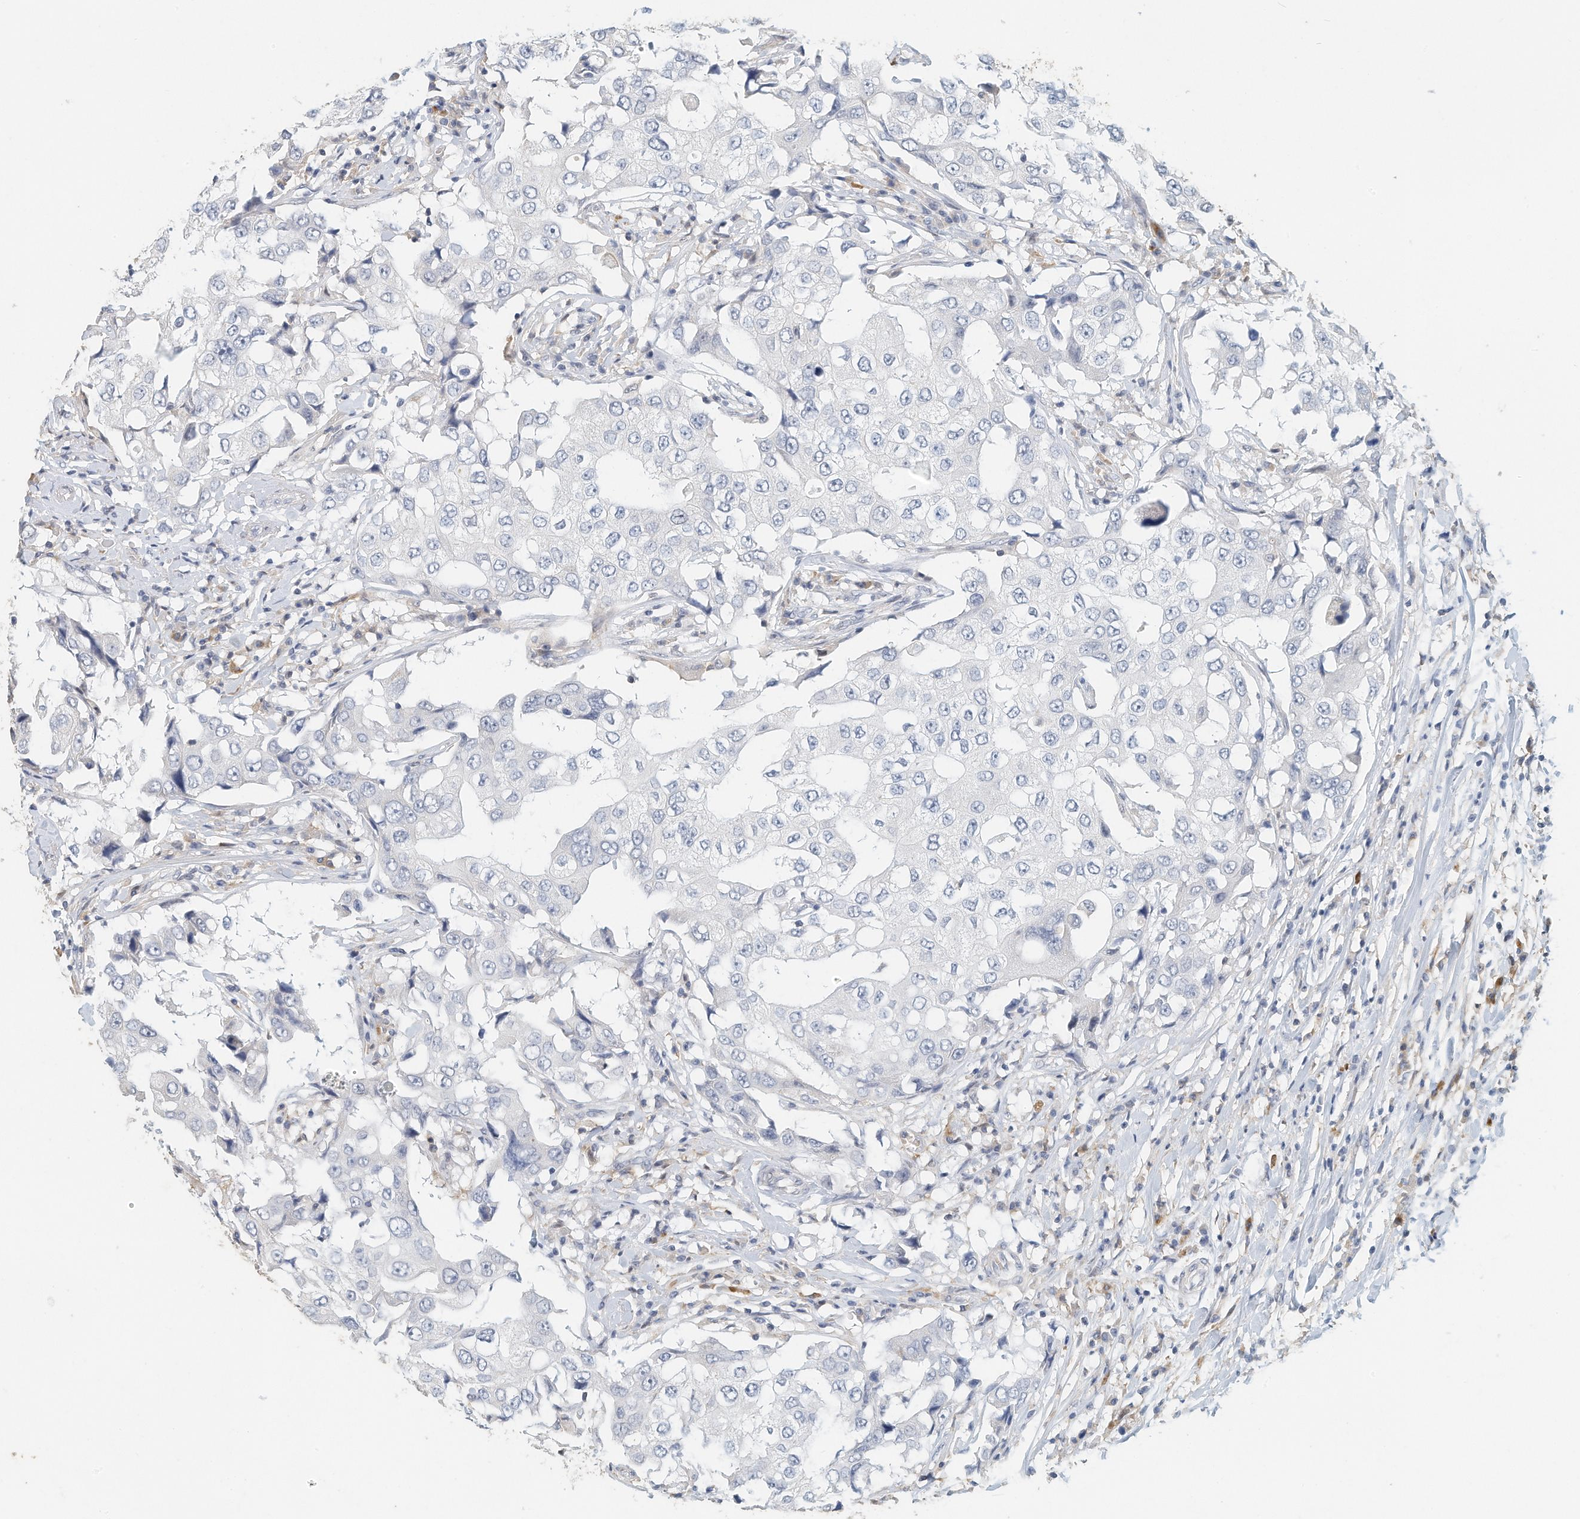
{"staining": {"intensity": "negative", "quantity": "none", "location": "none"}, "tissue": "breast cancer", "cell_type": "Tumor cells", "image_type": "cancer", "snomed": [{"axis": "morphology", "description": "Duct carcinoma"}, {"axis": "topography", "description": "Breast"}], "caption": "High power microscopy image of an immunohistochemistry image of breast cancer (infiltrating ductal carcinoma), revealing no significant expression in tumor cells. (DAB (3,3'-diaminobenzidine) immunohistochemistry (IHC), high magnification).", "gene": "MICAL1", "patient": {"sex": "female", "age": 27}}